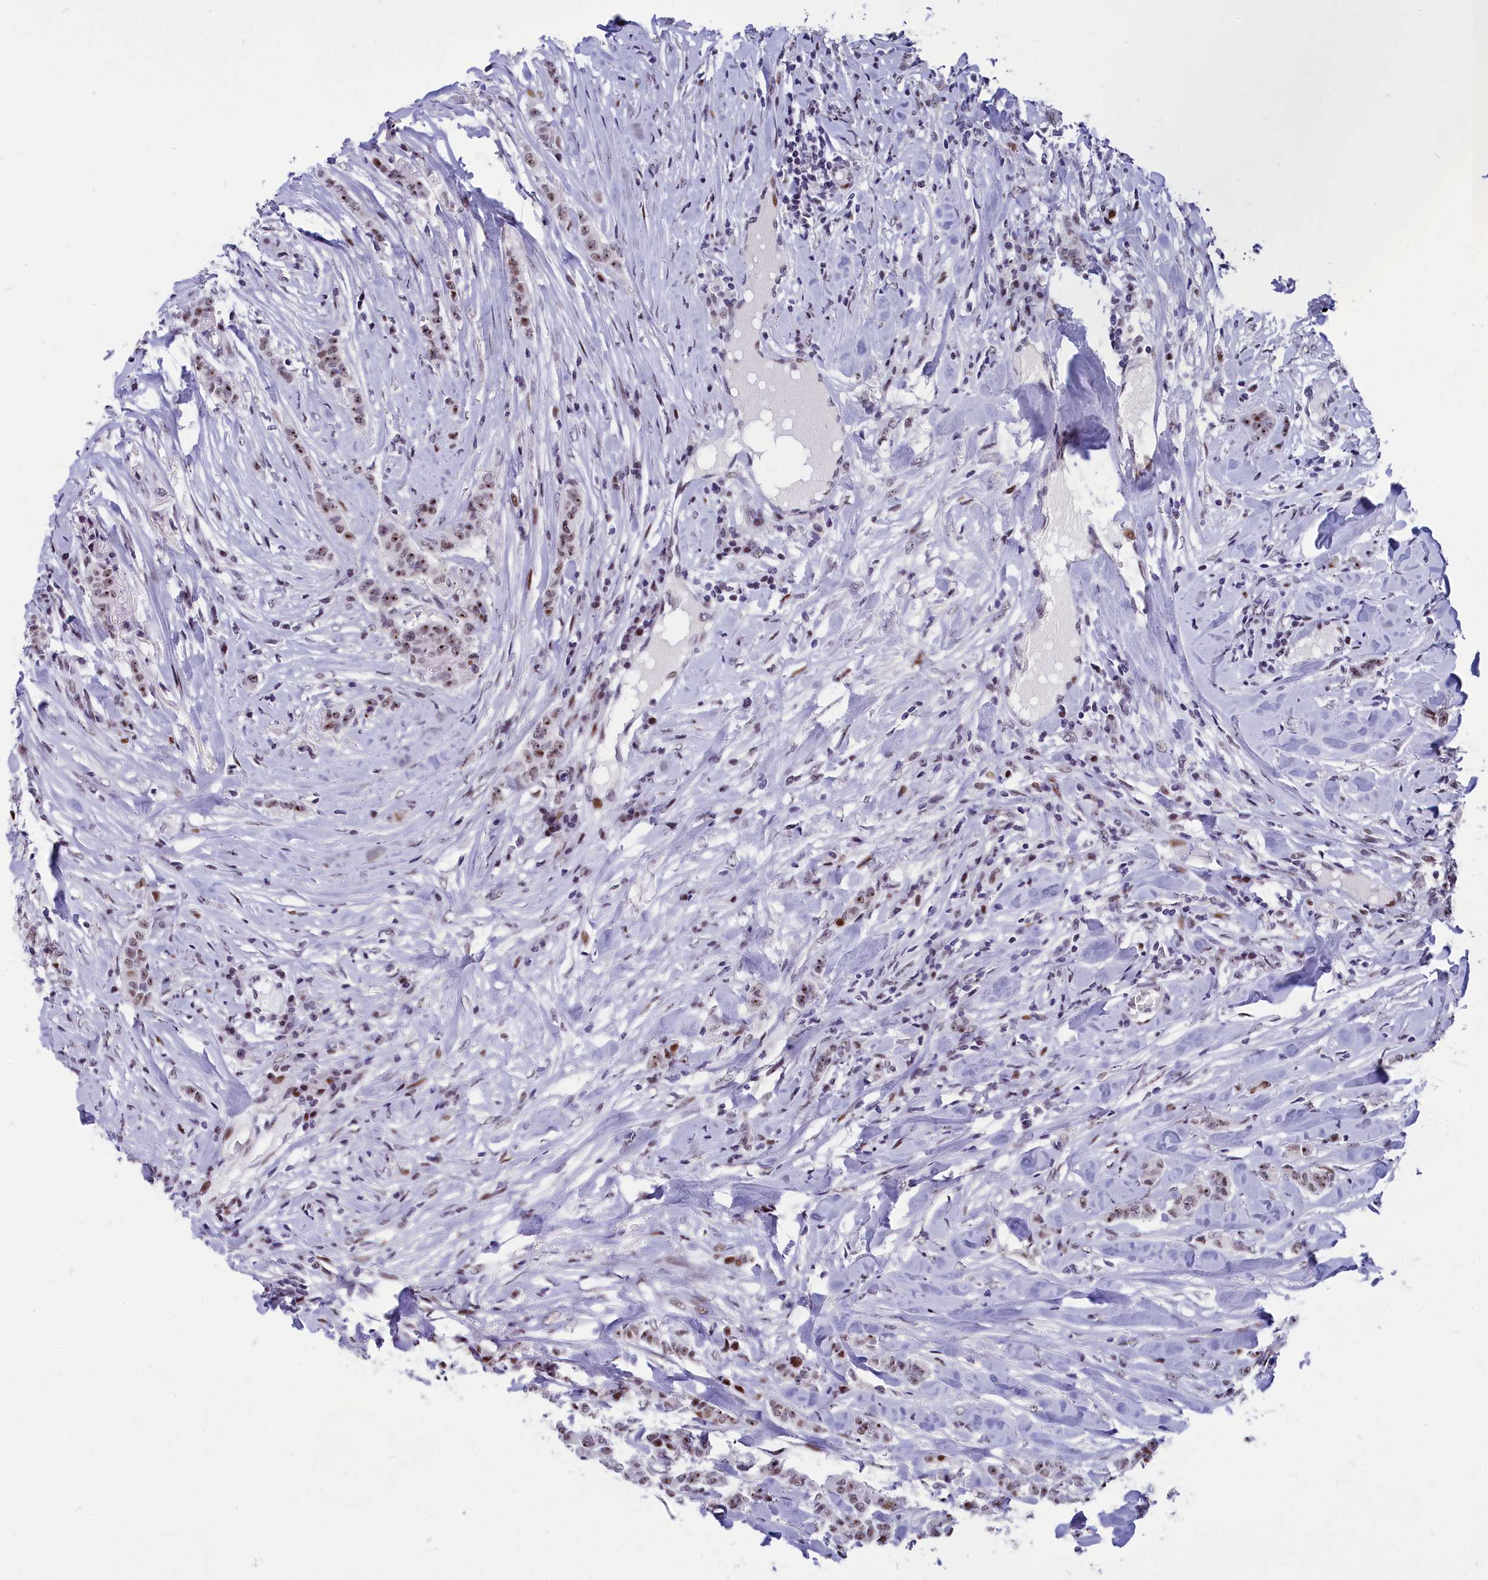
{"staining": {"intensity": "moderate", "quantity": ">75%", "location": "nuclear"}, "tissue": "breast cancer", "cell_type": "Tumor cells", "image_type": "cancer", "snomed": [{"axis": "morphology", "description": "Duct carcinoma"}, {"axis": "topography", "description": "Breast"}], "caption": "A medium amount of moderate nuclear positivity is present in approximately >75% of tumor cells in intraductal carcinoma (breast) tissue. (brown staining indicates protein expression, while blue staining denotes nuclei).", "gene": "NSA2", "patient": {"sex": "female", "age": 40}}